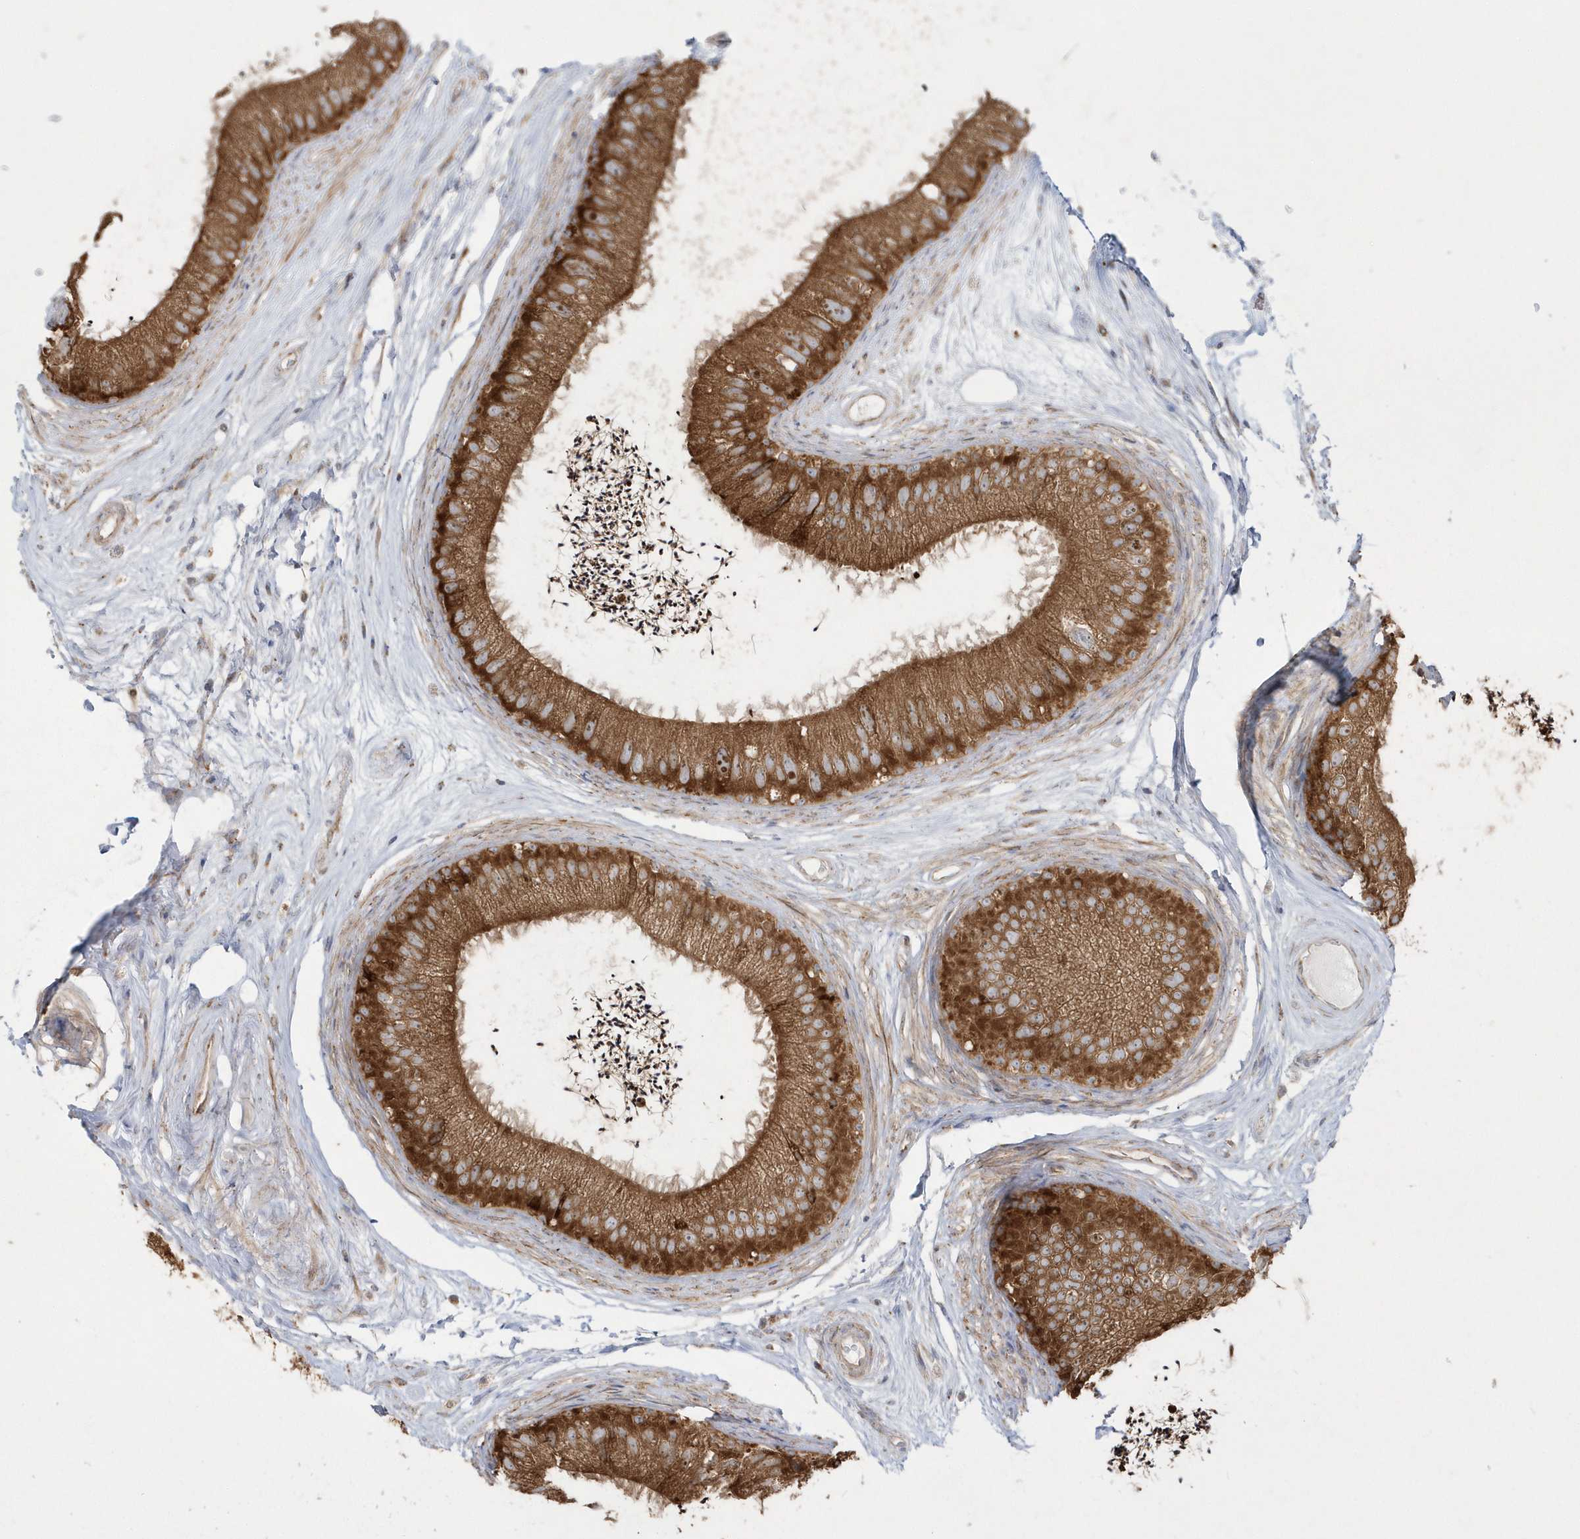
{"staining": {"intensity": "strong", "quantity": ">75%", "location": "cytoplasmic/membranous"}, "tissue": "epididymis", "cell_type": "Glandular cells", "image_type": "normal", "snomed": [{"axis": "morphology", "description": "Normal tissue, NOS"}, {"axis": "topography", "description": "Epididymis"}], "caption": "Protein expression analysis of unremarkable human epididymis reveals strong cytoplasmic/membranous expression in approximately >75% of glandular cells.", "gene": "SH3BP2", "patient": {"sex": "male", "age": 77}}